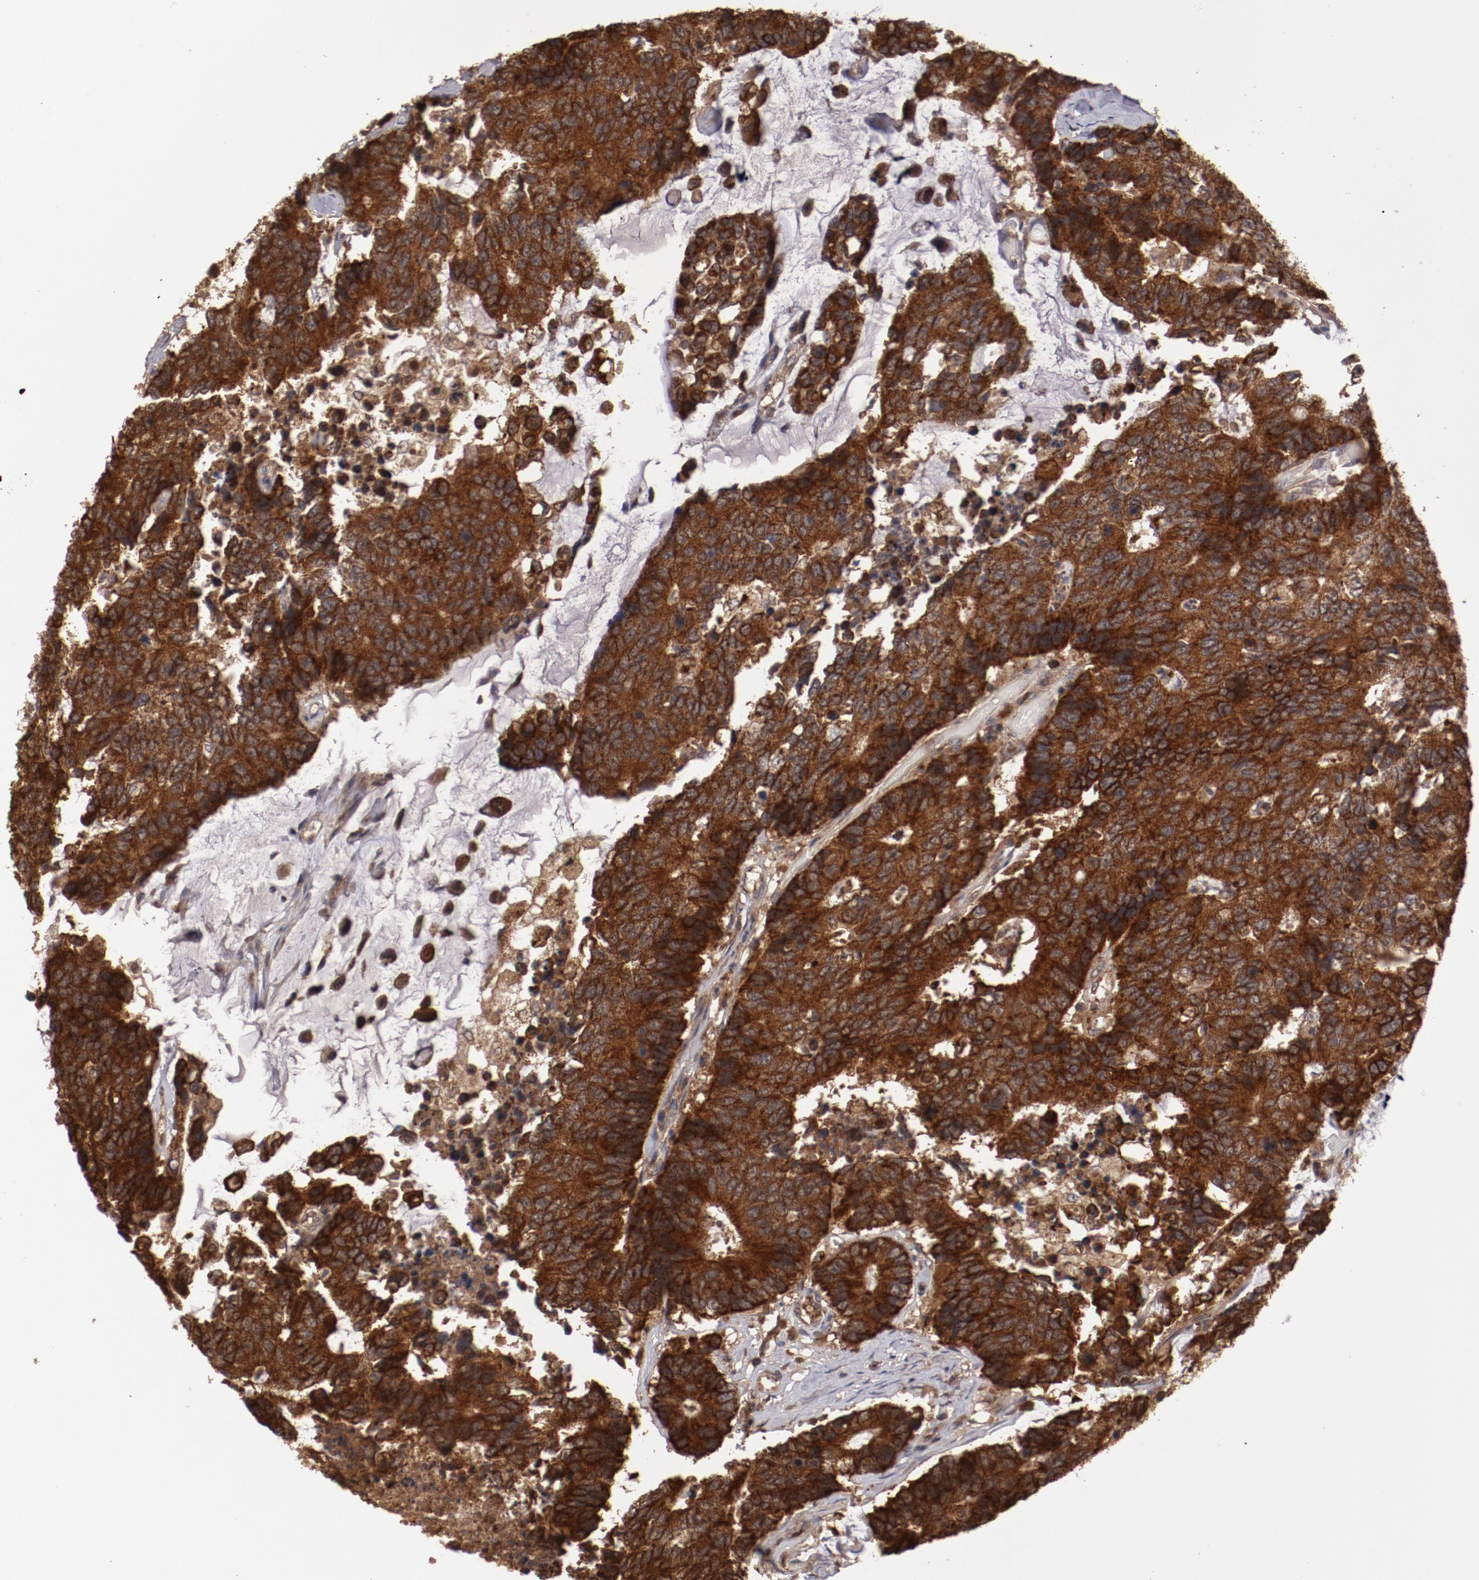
{"staining": {"intensity": "strong", "quantity": ">75%", "location": "cytoplasmic/membranous"}, "tissue": "colorectal cancer", "cell_type": "Tumor cells", "image_type": "cancer", "snomed": [{"axis": "morphology", "description": "Adenocarcinoma, NOS"}, {"axis": "topography", "description": "Colon"}], "caption": "The micrograph reveals a brown stain indicating the presence of a protein in the cytoplasmic/membranous of tumor cells in colorectal cancer.", "gene": "RPS6KA6", "patient": {"sex": "female", "age": 86}}